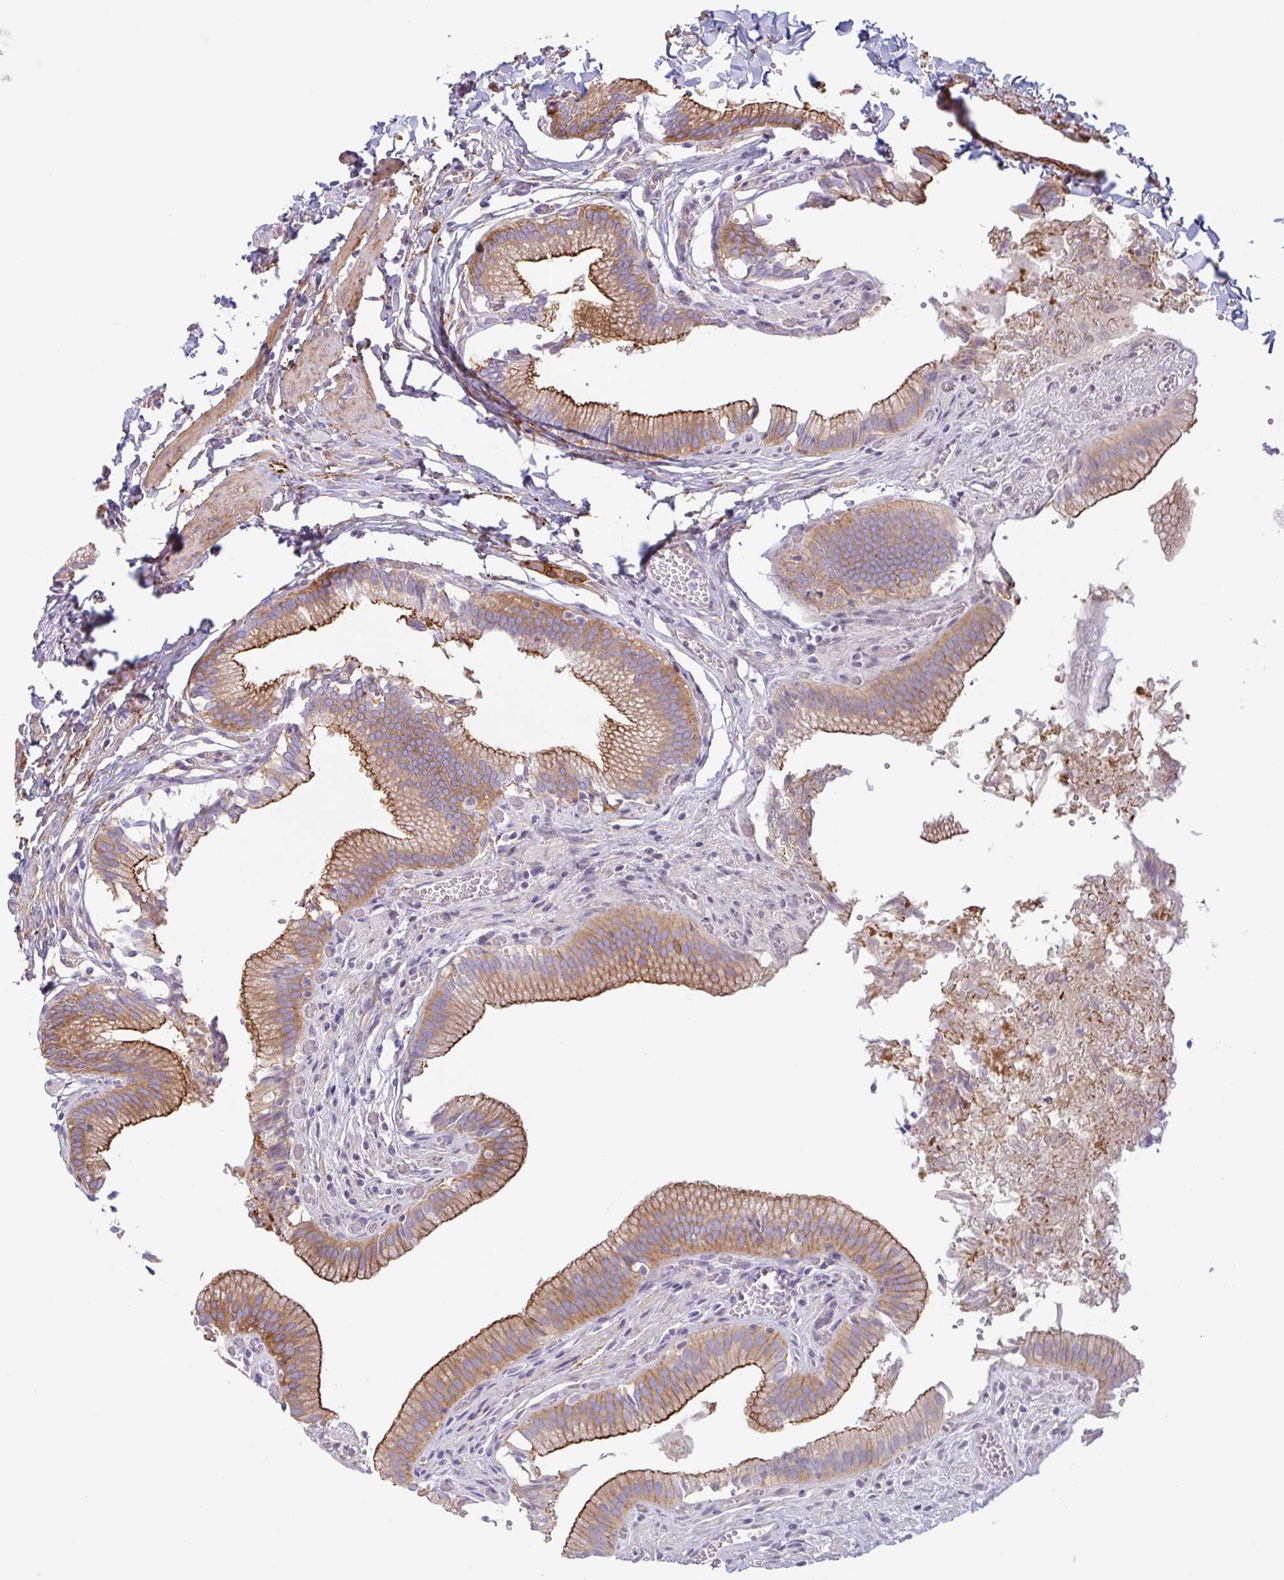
{"staining": {"intensity": "moderate", "quantity": ">75%", "location": "cytoplasmic/membranous"}, "tissue": "gallbladder", "cell_type": "Glandular cells", "image_type": "normal", "snomed": [{"axis": "morphology", "description": "Normal tissue, NOS"}, {"axis": "topography", "description": "Gallbladder"}, {"axis": "topography", "description": "Peripheral nerve tissue"}], "caption": "Protein staining of benign gallbladder shows moderate cytoplasmic/membranous staining in approximately >75% of glandular cells. The staining is performed using DAB brown chromogen to label protein expression. The nuclei are counter-stained blue using hematoxylin.", "gene": "MYH10", "patient": {"sex": "male", "age": 17}}